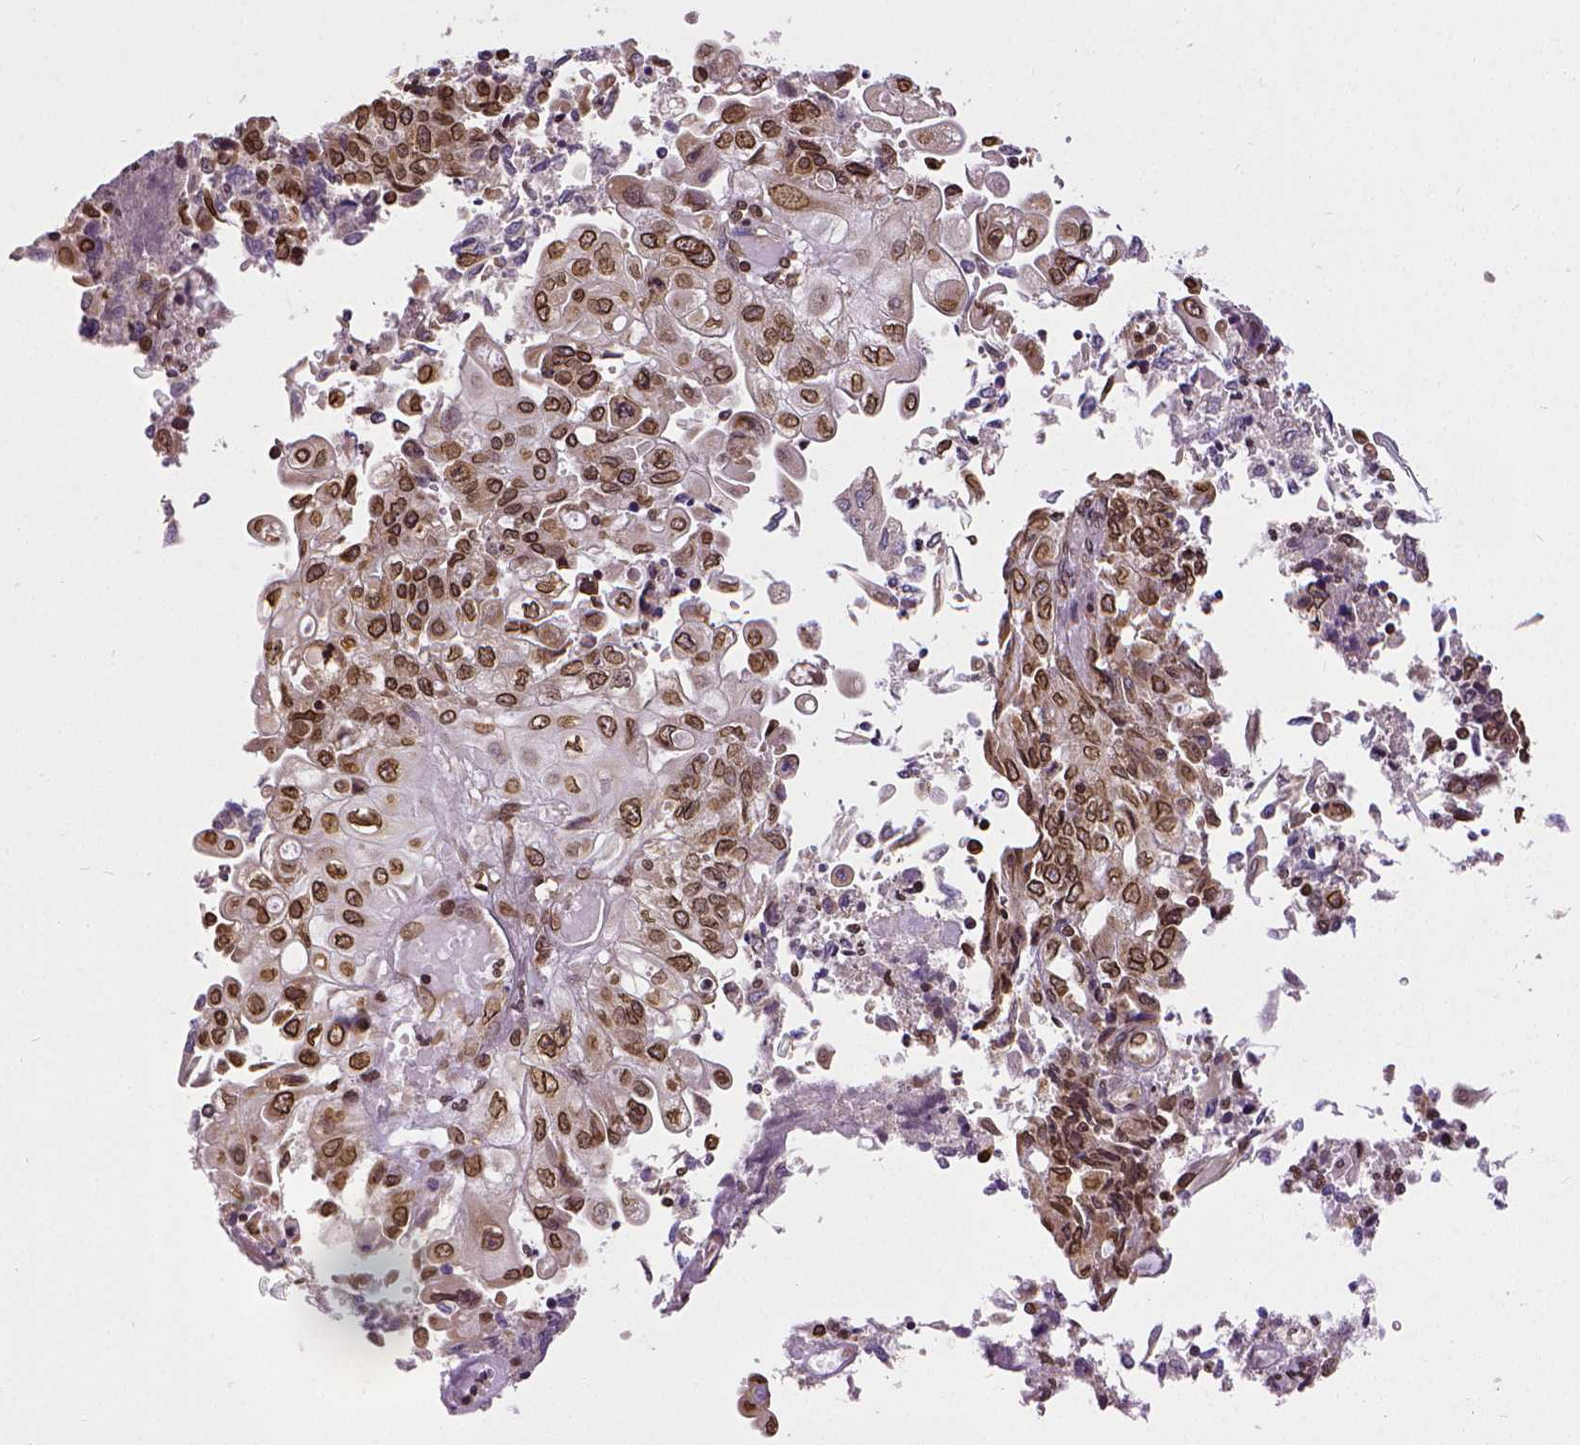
{"staining": {"intensity": "strong", "quantity": "25%-75%", "location": "cytoplasmic/membranous,nuclear"}, "tissue": "endometrial cancer", "cell_type": "Tumor cells", "image_type": "cancer", "snomed": [{"axis": "morphology", "description": "Adenocarcinoma, NOS"}, {"axis": "topography", "description": "Endometrium"}], "caption": "Endometrial adenocarcinoma was stained to show a protein in brown. There is high levels of strong cytoplasmic/membranous and nuclear positivity in approximately 25%-75% of tumor cells. The staining was performed using DAB (3,3'-diaminobenzidine), with brown indicating positive protein expression. Nuclei are stained blue with hematoxylin.", "gene": "MTDH", "patient": {"sex": "female", "age": 54}}